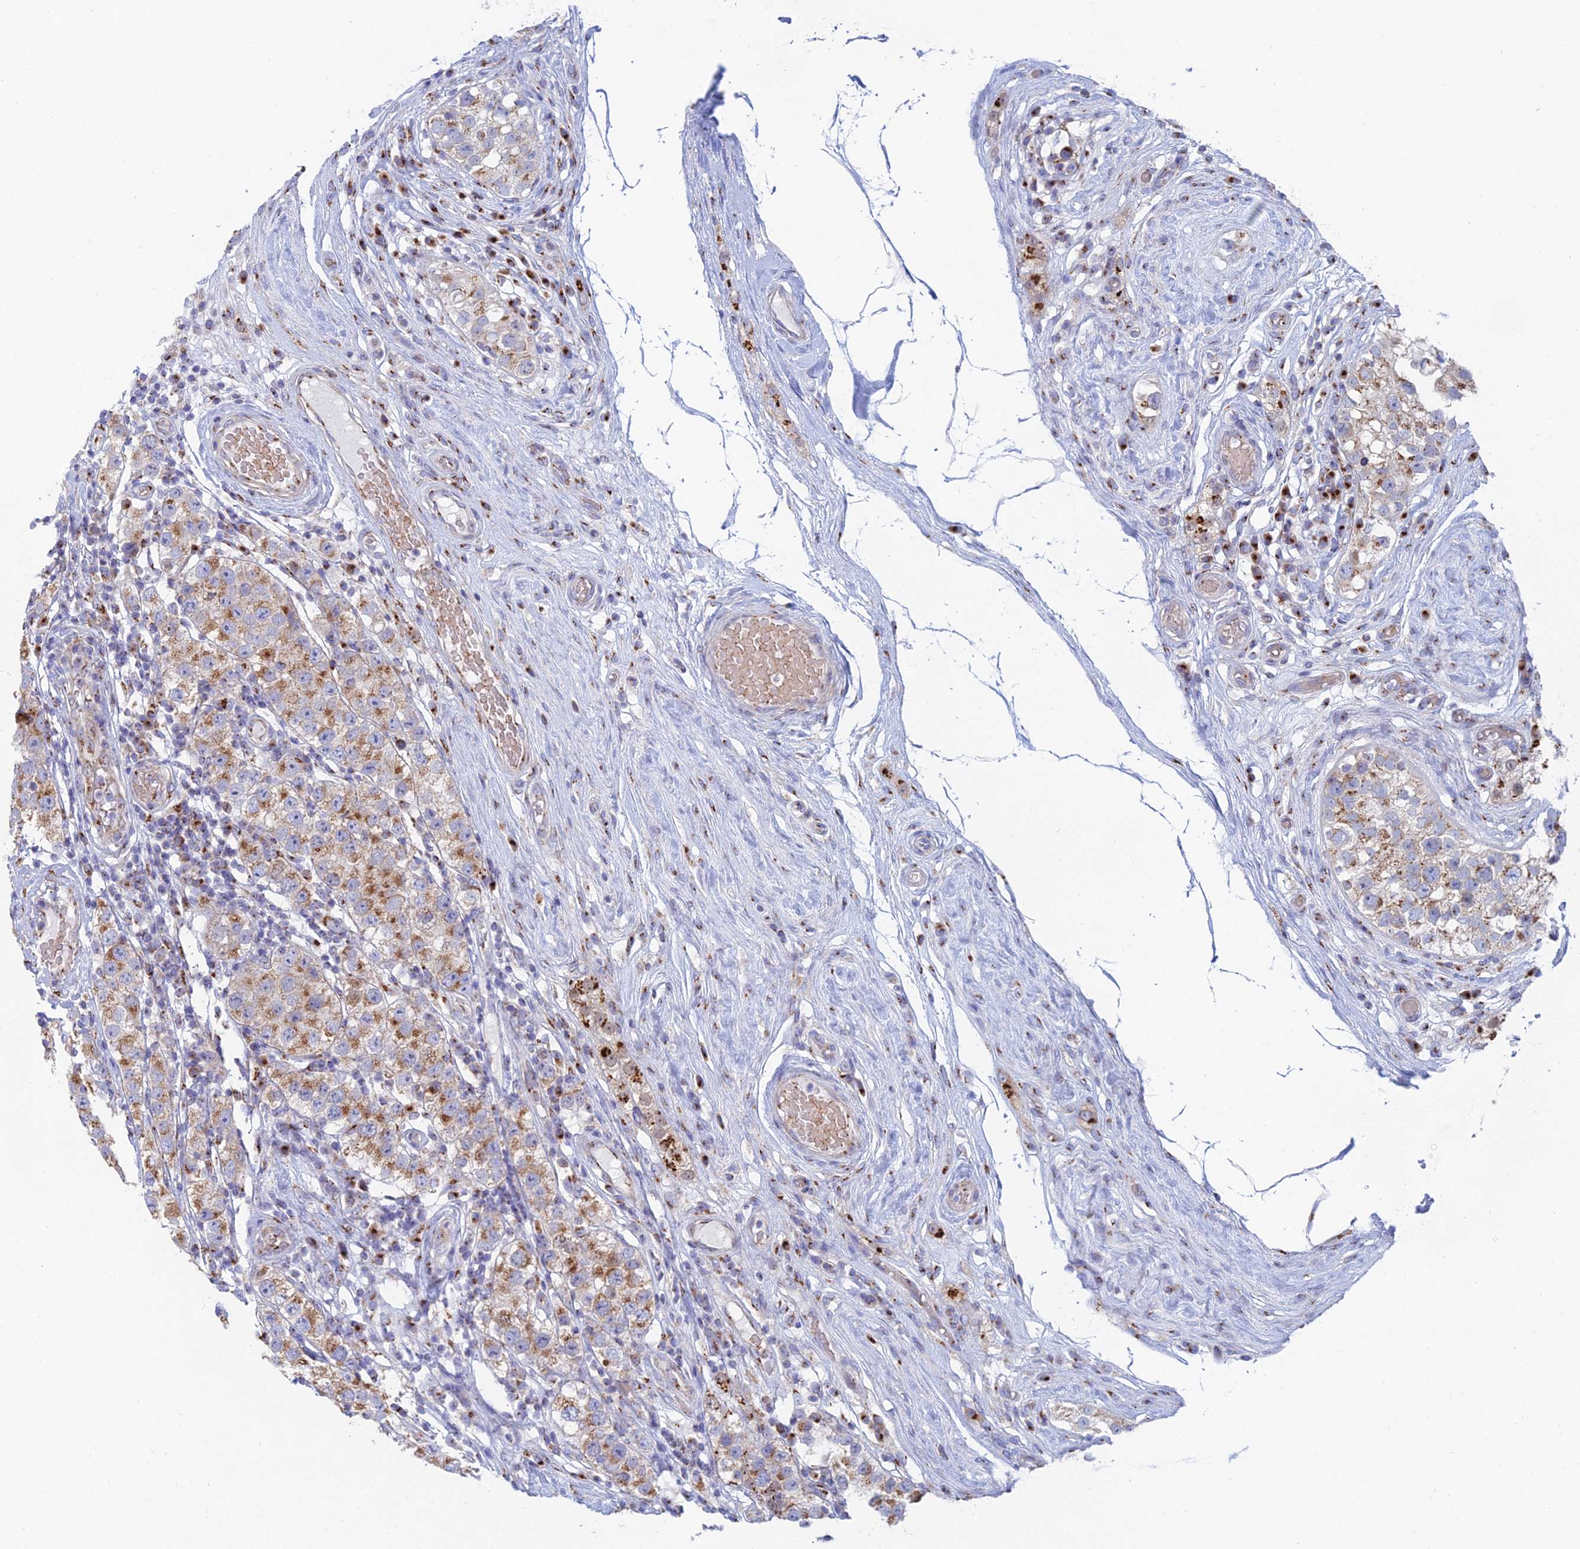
{"staining": {"intensity": "moderate", "quantity": ">75%", "location": "cytoplasmic/membranous"}, "tissue": "testis cancer", "cell_type": "Tumor cells", "image_type": "cancer", "snomed": [{"axis": "morphology", "description": "Seminoma, NOS"}, {"axis": "topography", "description": "Testis"}], "caption": "Immunohistochemistry (IHC) histopathology image of human testis seminoma stained for a protein (brown), which shows medium levels of moderate cytoplasmic/membranous staining in about >75% of tumor cells.", "gene": "HS2ST1", "patient": {"sex": "male", "age": 34}}